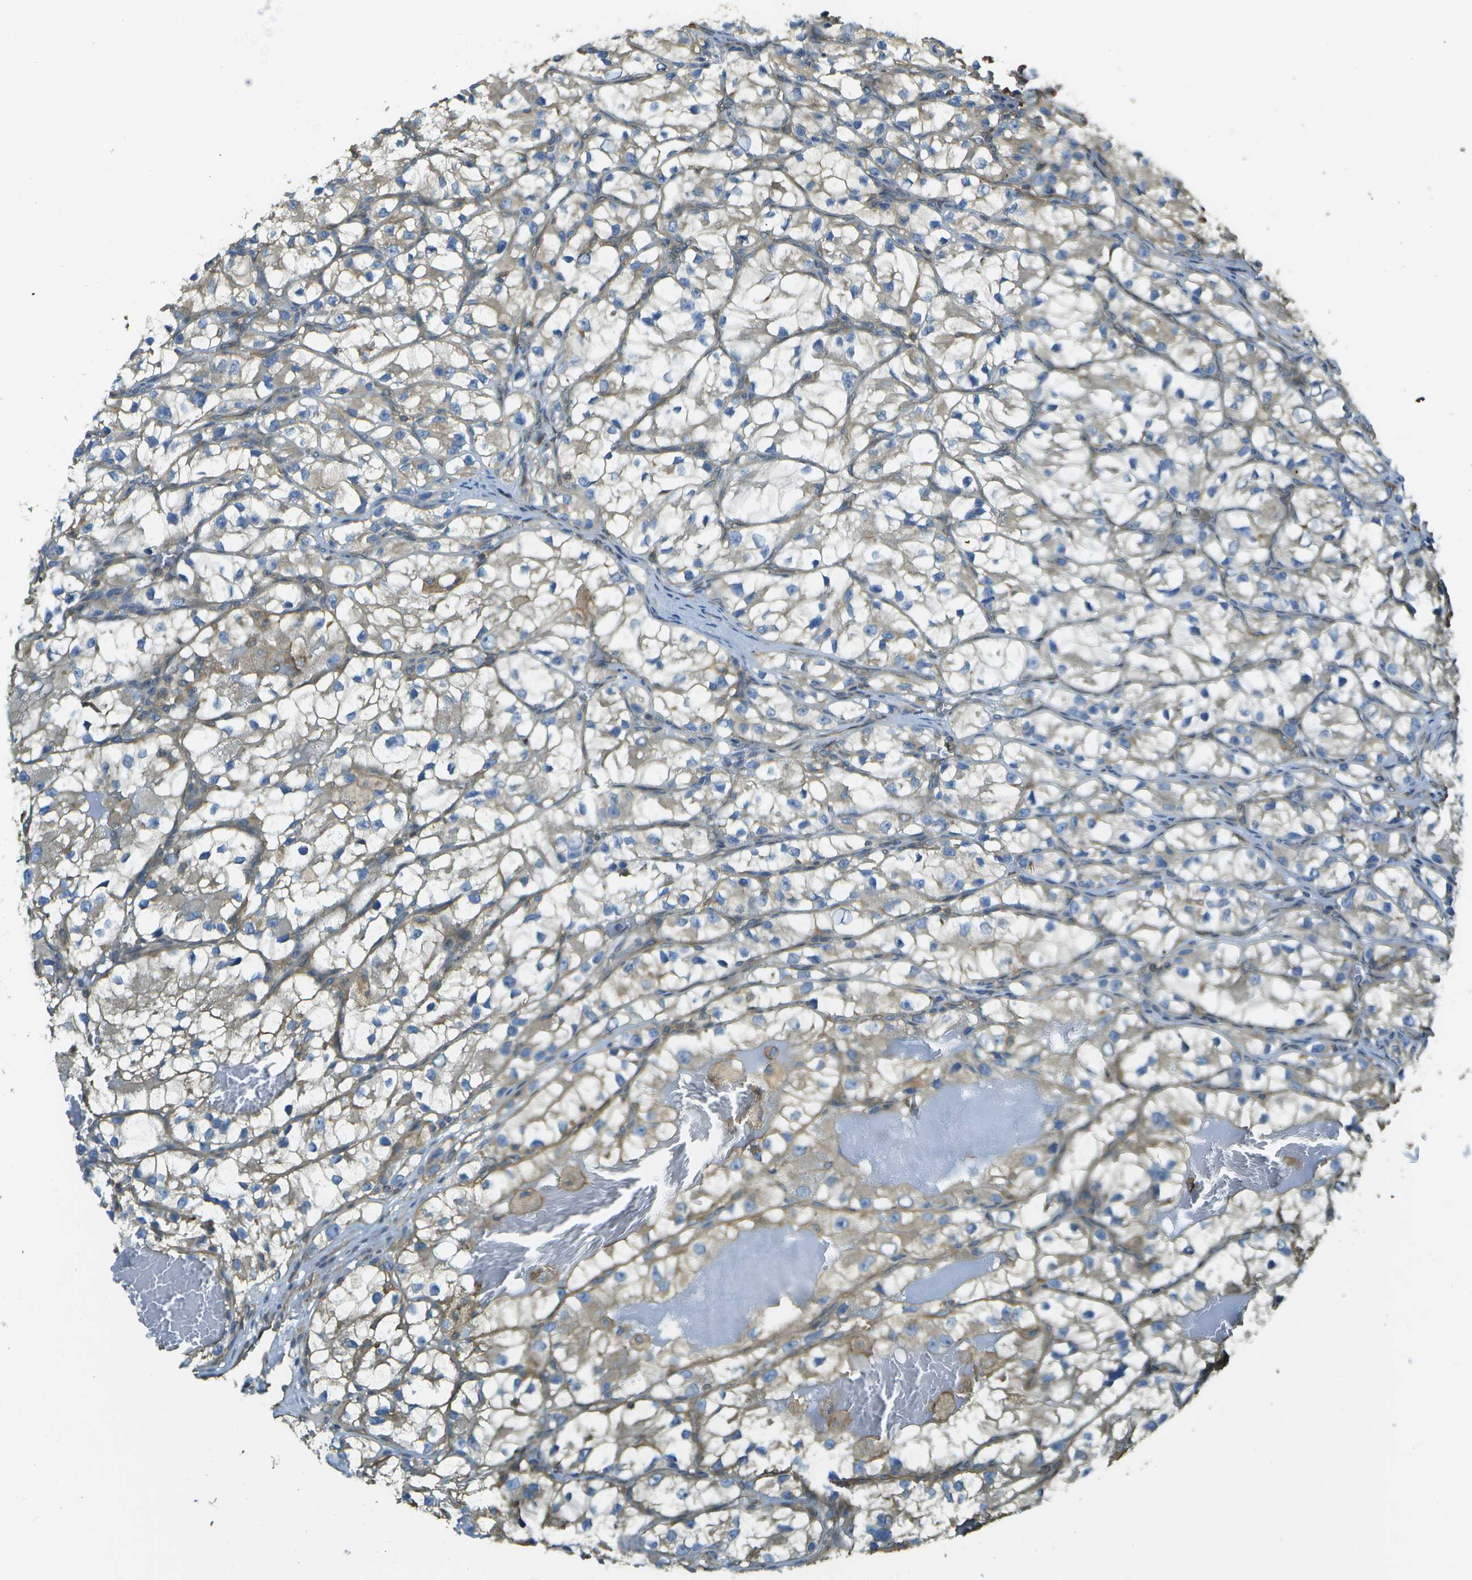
{"staining": {"intensity": "moderate", "quantity": "25%-75%", "location": "cytoplasmic/membranous"}, "tissue": "renal cancer", "cell_type": "Tumor cells", "image_type": "cancer", "snomed": [{"axis": "morphology", "description": "Adenocarcinoma, NOS"}, {"axis": "topography", "description": "Kidney"}], "caption": "Renal cancer stained with a brown dye displays moderate cytoplasmic/membranous positive expression in approximately 25%-75% of tumor cells.", "gene": "DNAJB11", "patient": {"sex": "female", "age": 57}}